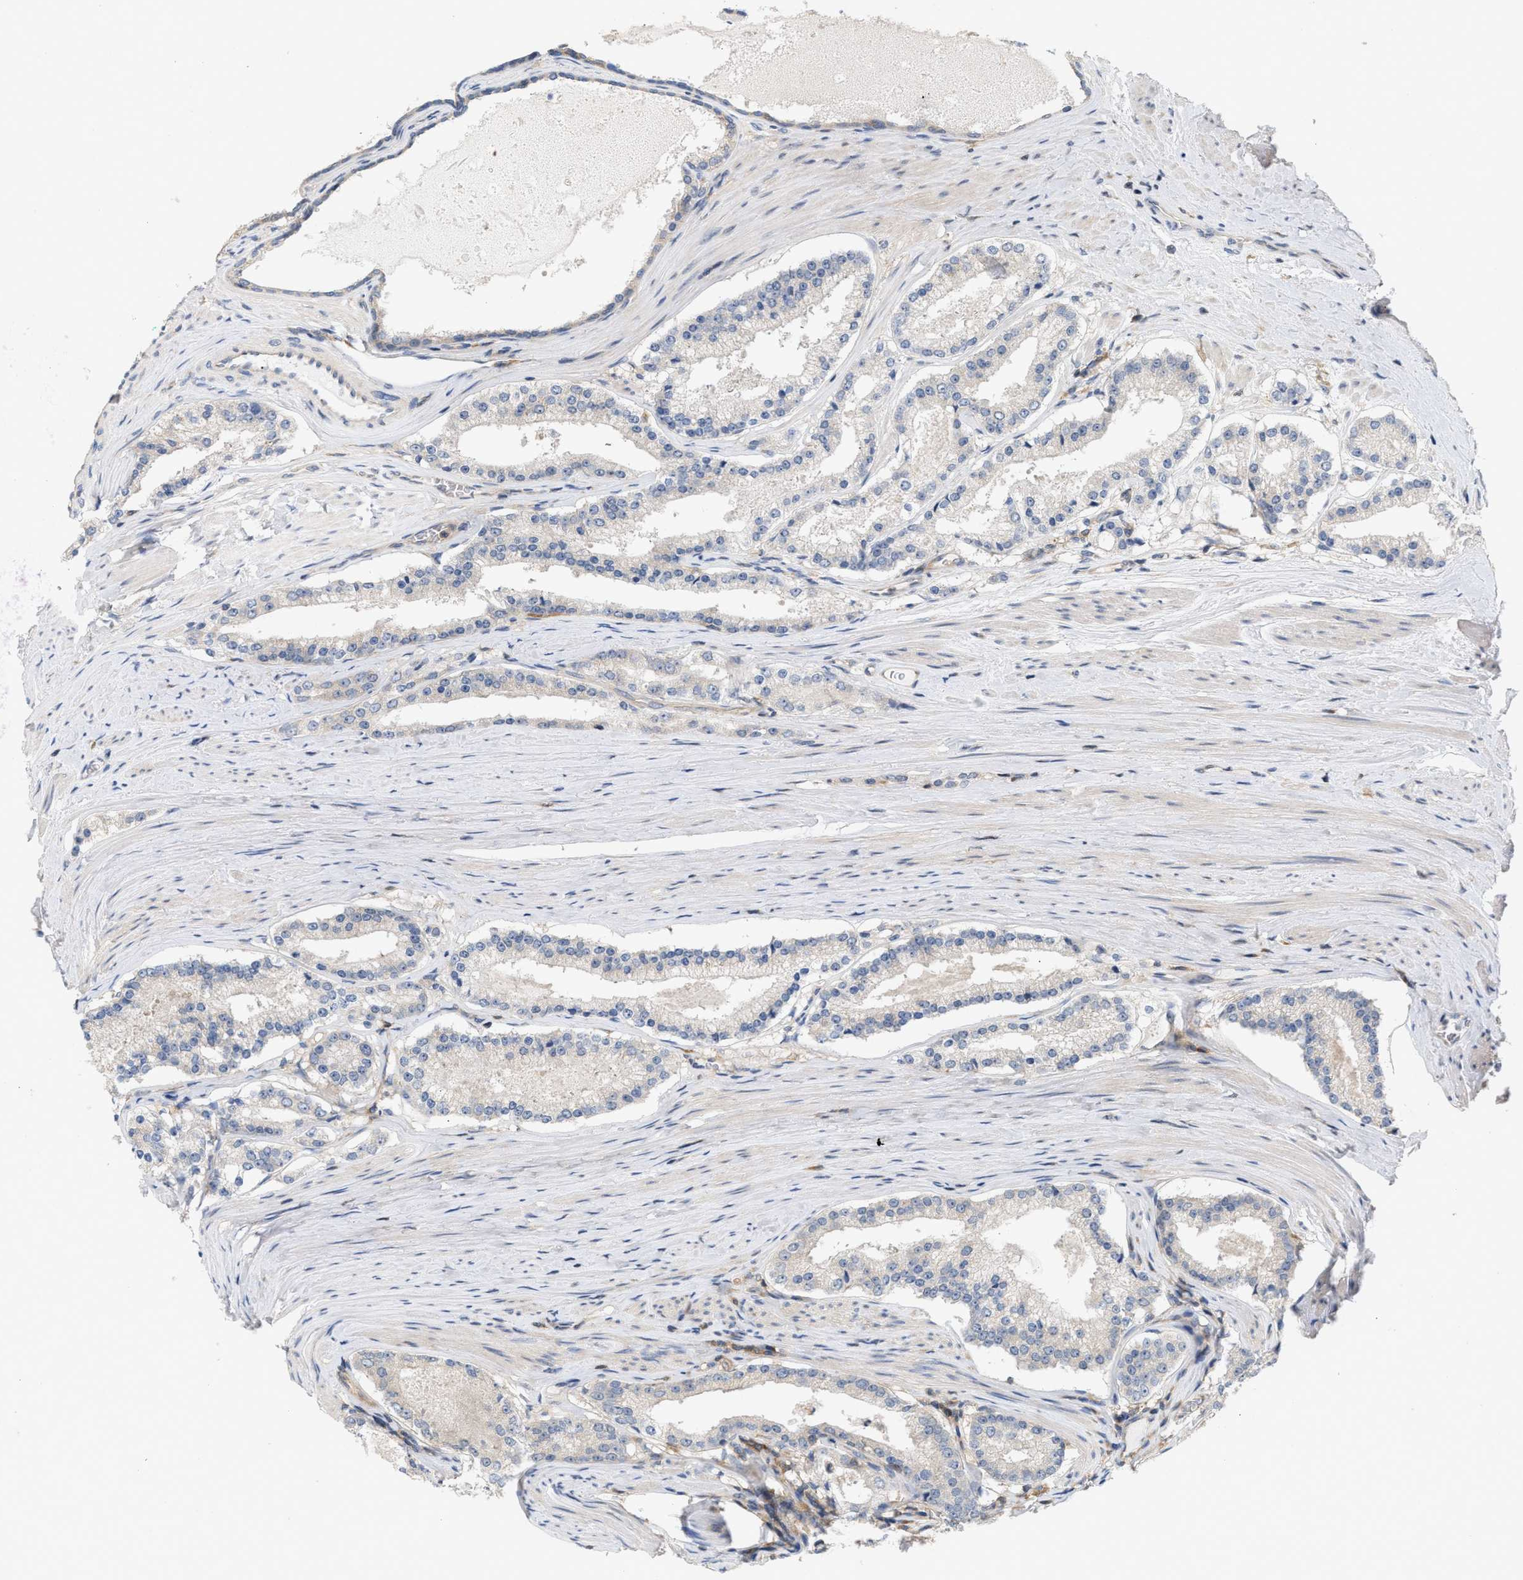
{"staining": {"intensity": "negative", "quantity": "none", "location": "none"}, "tissue": "prostate cancer", "cell_type": "Tumor cells", "image_type": "cancer", "snomed": [{"axis": "morphology", "description": "Adenocarcinoma, Low grade"}, {"axis": "topography", "description": "Prostate"}], "caption": "Immunohistochemical staining of low-grade adenocarcinoma (prostate) displays no significant staining in tumor cells.", "gene": "DBNL", "patient": {"sex": "male", "age": 63}}